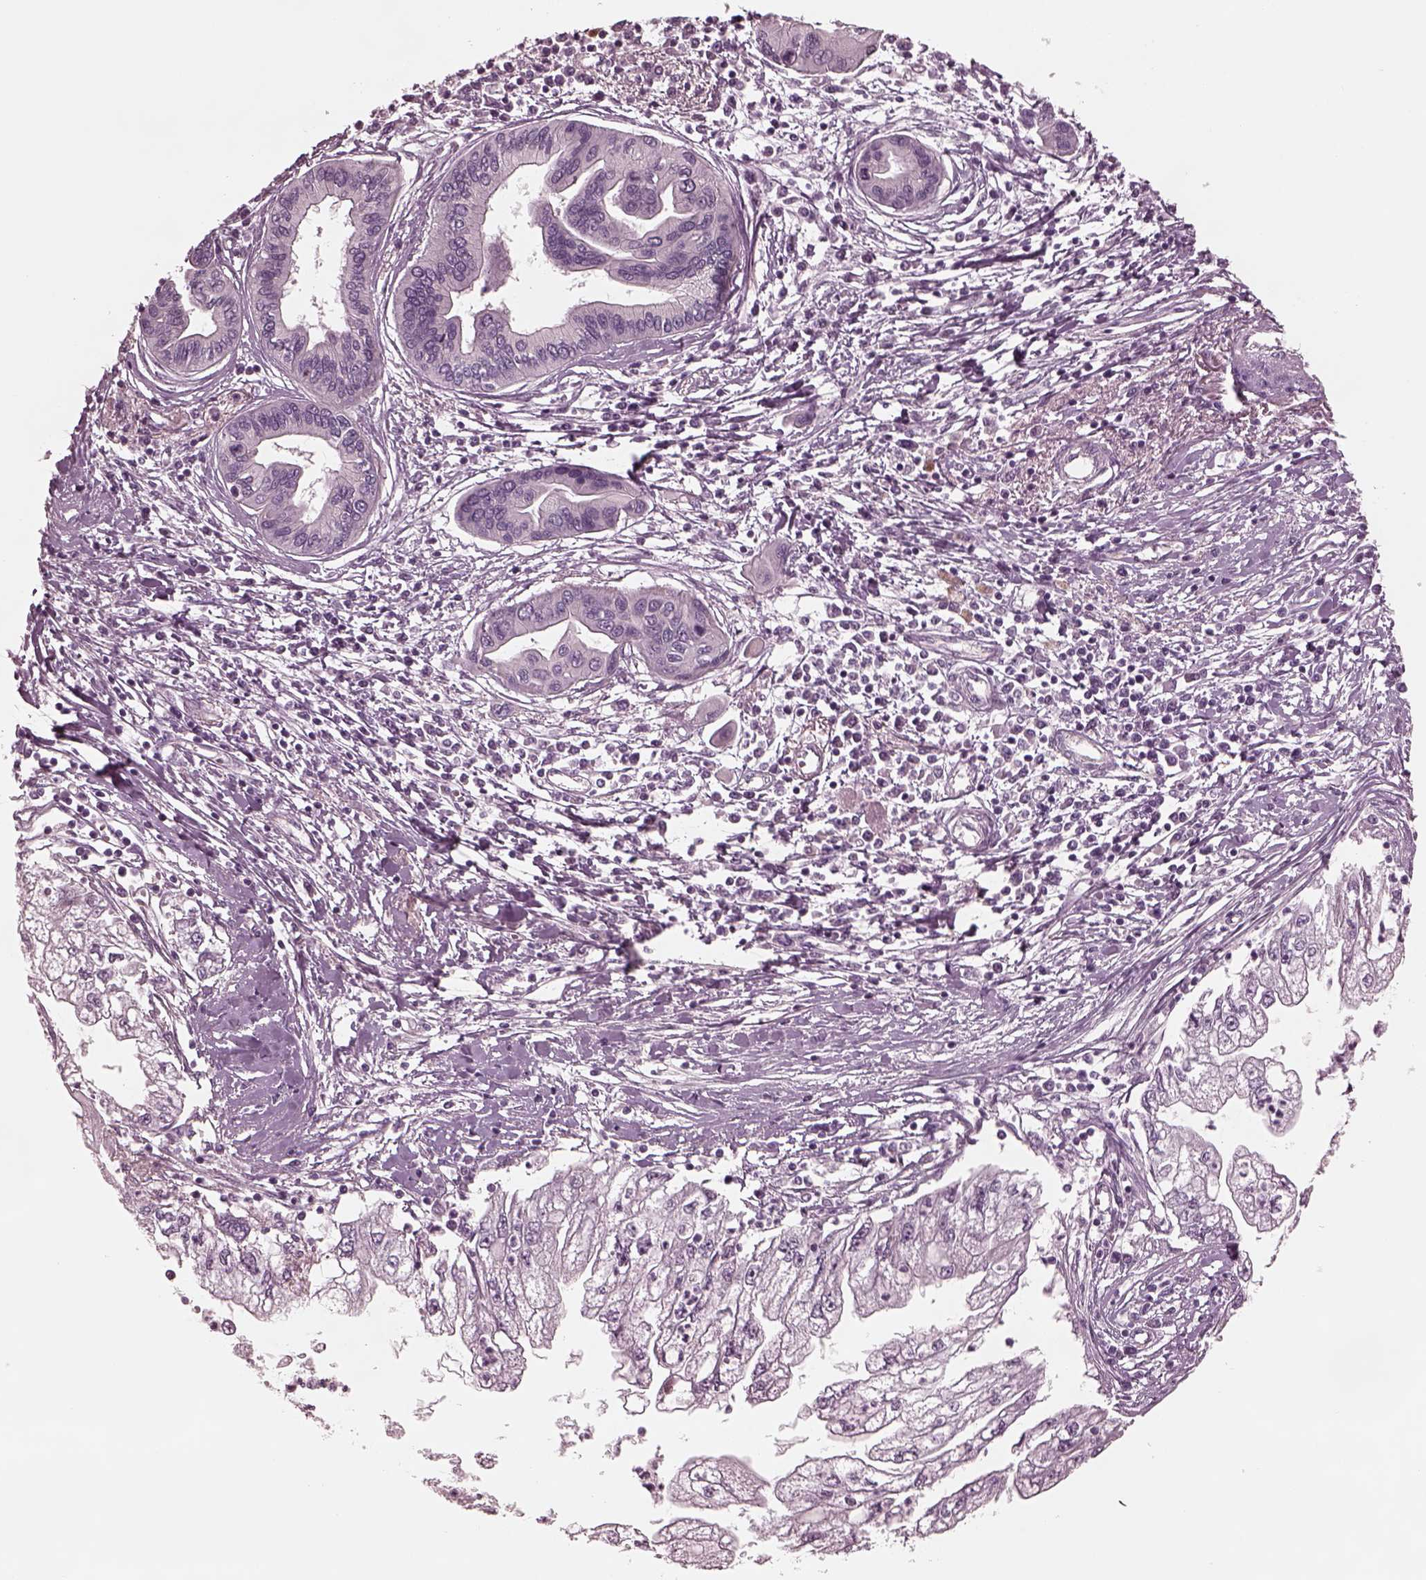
{"staining": {"intensity": "negative", "quantity": "none", "location": "none"}, "tissue": "pancreatic cancer", "cell_type": "Tumor cells", "image_type": "cancer", "snomed": [{"axis": "morphology", "description": "Adenocarcinoma, NOS"}, {"axis": "topography", "description": "Pancreas"}], "caption": "IHC photomicrograph of neoplastic tissue: adenocarcinoma (pancreatic) stained with DAB shows no significant protein expression in tumor cells.", "gene": "KIF6", "patient": {"sex": "male", "age": 70}}